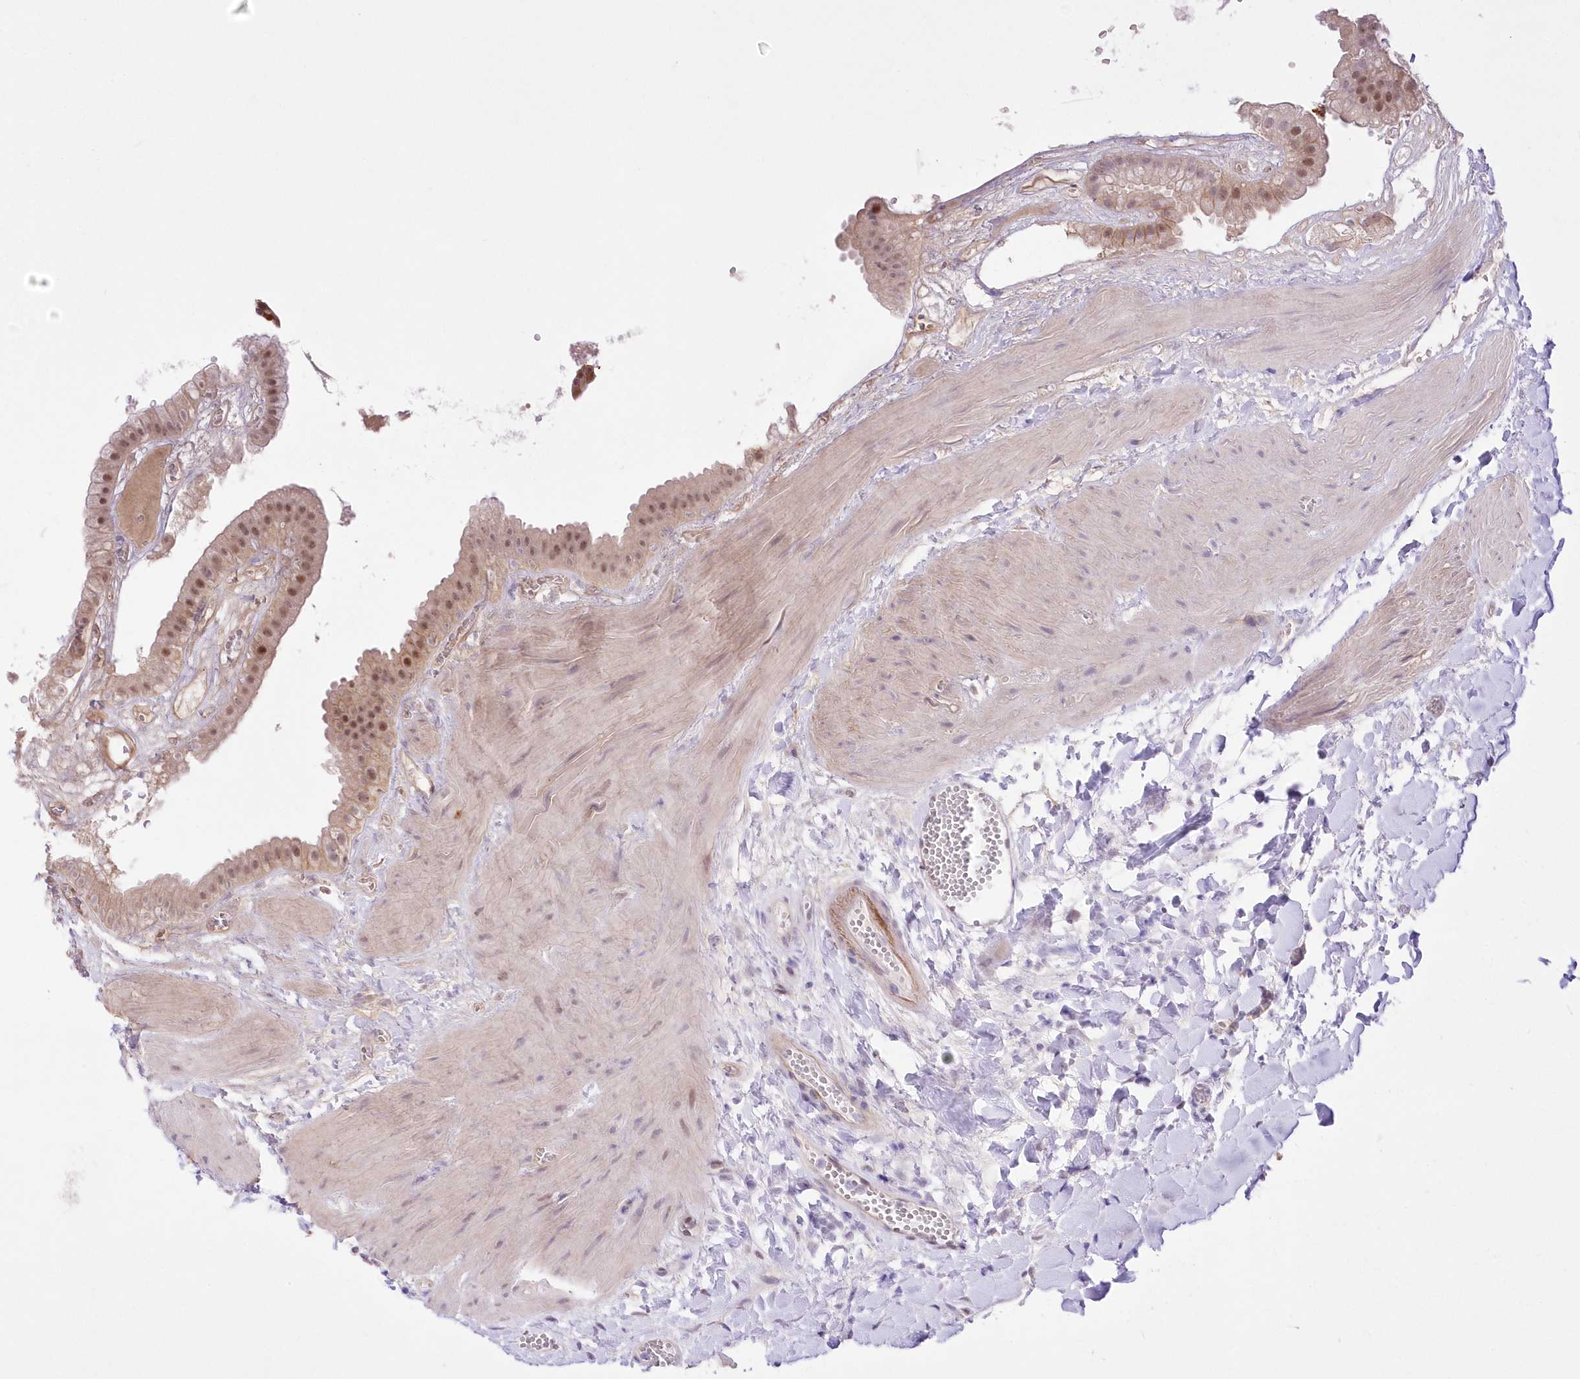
{"staining": {"intensity": "strong", "quantity": "25%-75%", "location": "nuclear"}, "tissue": "gallbladder", "cell_type": "Glandular cells", "image_type": "normal", "snomed": [{"axis": "morphology", "description": "Normal tissue, NOS"}, {"axis": "topography", "description": "Gallbladder"}], "caption": "High-power microscopy captured an immunohistochemistry (IHC) photomicrograph of normal gallbladder, revealing strong nuclear staining in approximately 25%-75% of glandular cells.", "gene": "NSUN2", "patient": {"sex": "male", "age": 55}}